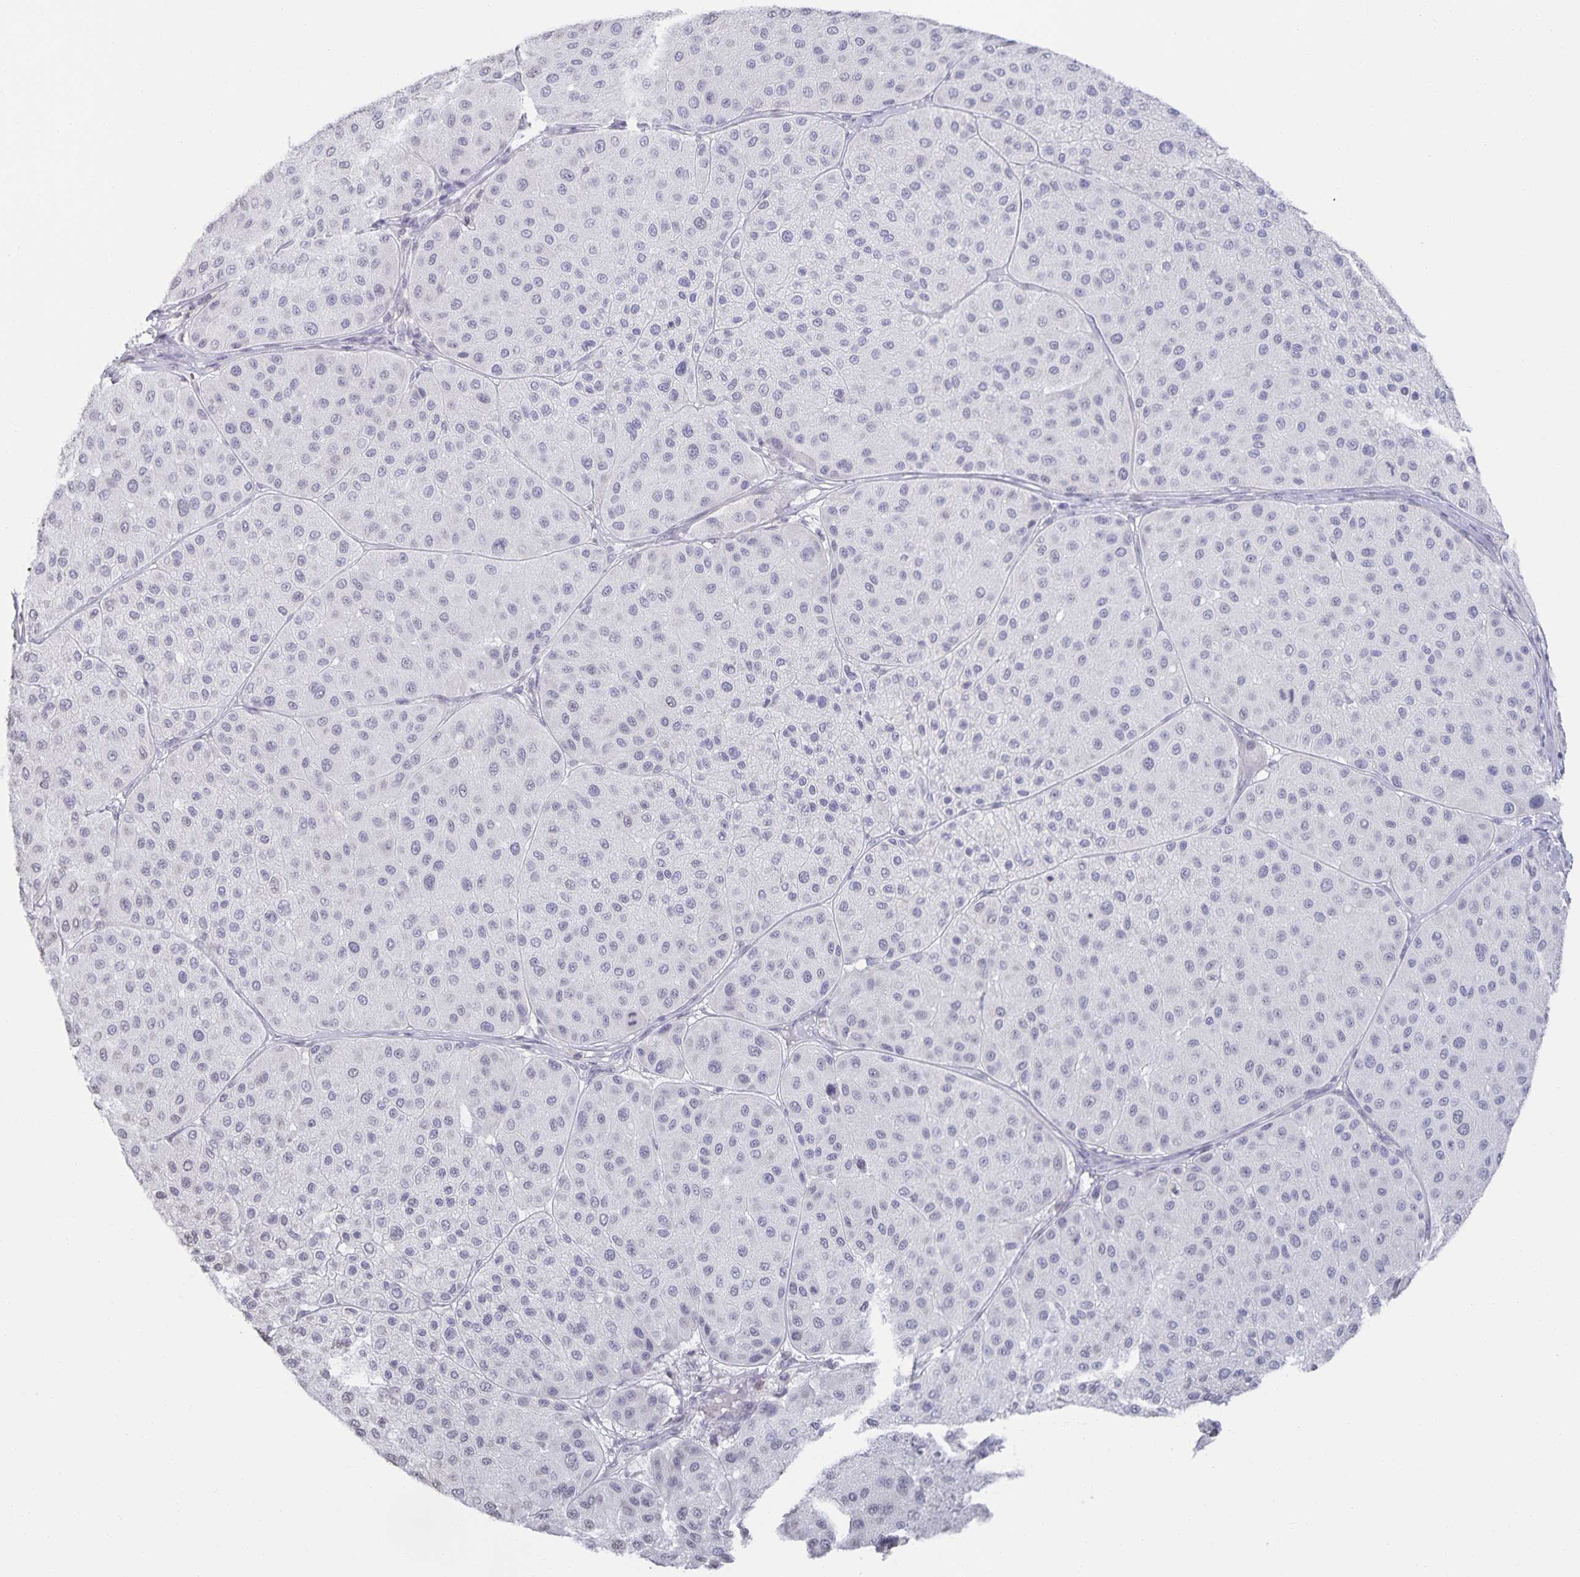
{"staining": {"intensity": "negative", "quantity": "none", "location": "none"}, "tissue": "melanoma", "cell_type": "Tumor cells", "image_type": "cancer", "snomed": [{"axis": "morphology", "description": "Malignant melanoma, Metastatic site"}, {"axis": "topography", "description": "Smooth muscle"}], "caption": "Tumor cells show no significant expression in melanoma. (Brightfield microscopy of DAB (3,3'-diaminobenzidine) IHC at high magnification).", "gene": "AQP4", "patient": {"sex": "male", "age": 41}}